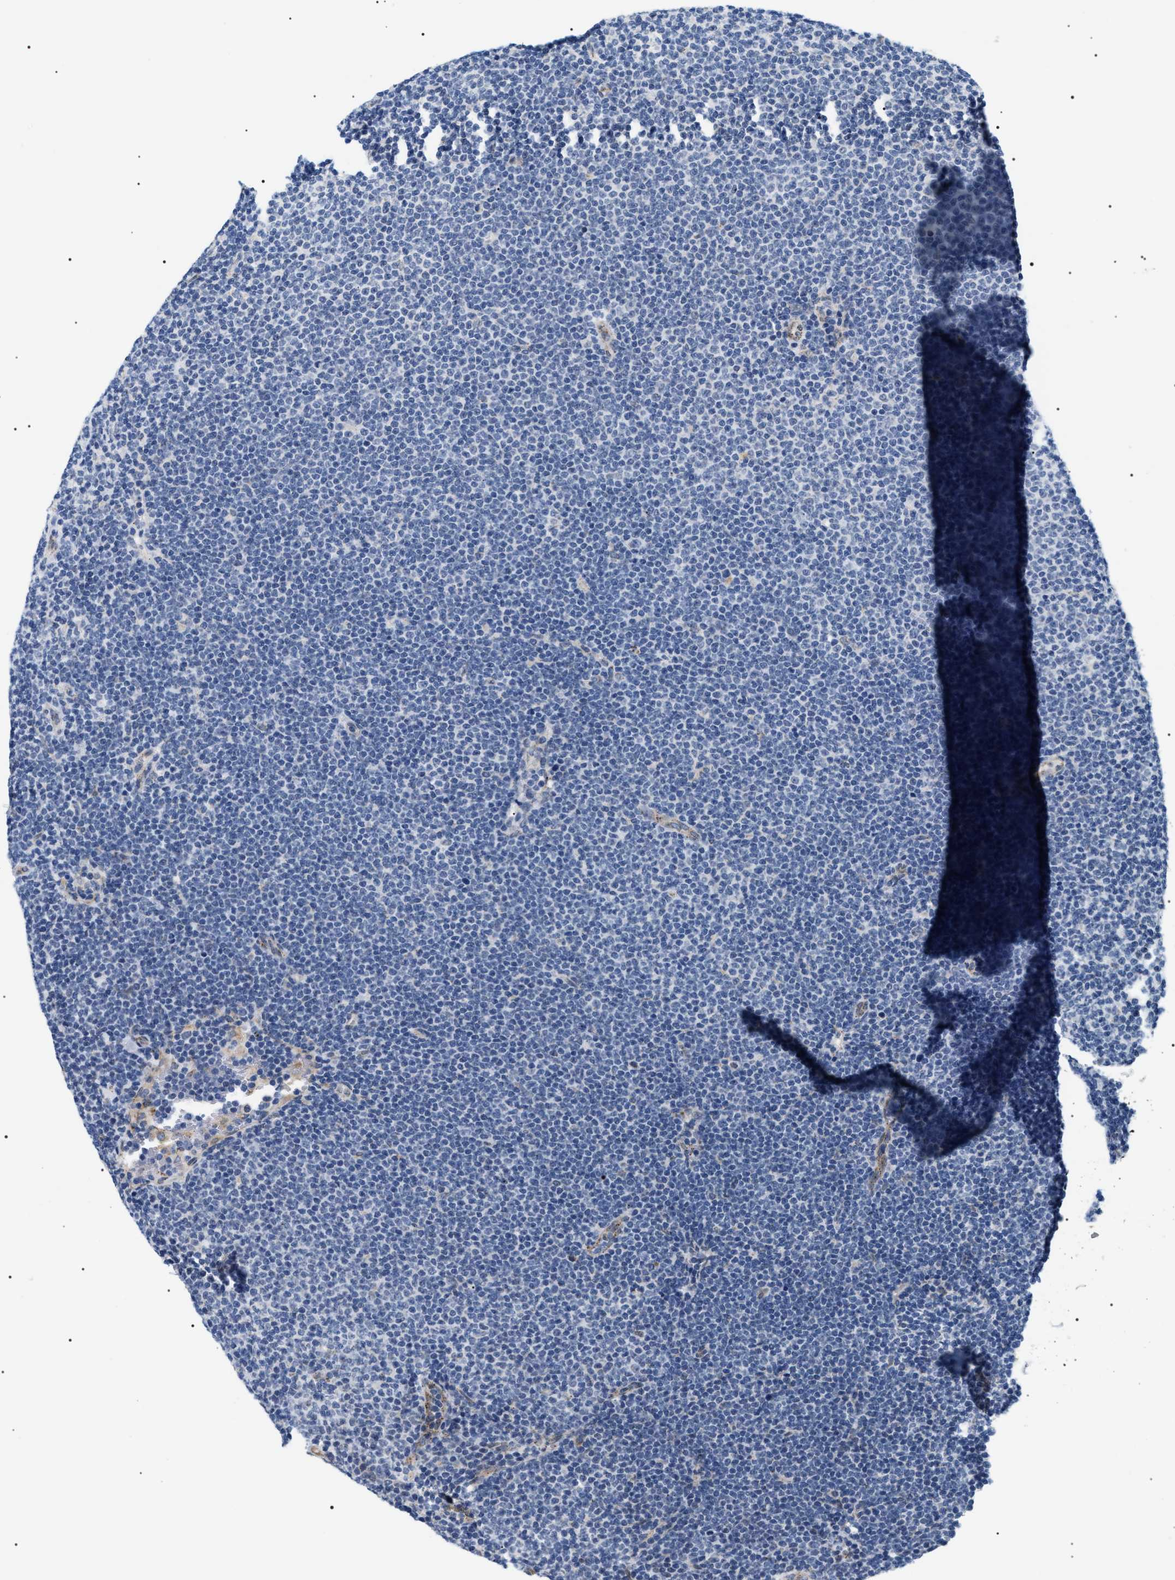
{"staining": {"intensity": "negative", "quantity": "none", "location": "none"}, "tissue": "lymphoma", "cell_type": "Tumor cells", "image_type": "cancer", "snomed": [{"axis": "morphology", "description": "Malignant lymphoma, non-Hodgkin's type, Low grade"}, {"axis": "topography", "description": "Lymph node"}], "caption": "Lymphoma was stained to show a protein in brown. There is no significant staining in tumor cells. (DAB (3,3'-diaminobenzidine) immunohistochemistry (IHC) with hematoxylin counter stain).", "gene": "HSD17B11", "patient": {"sex": "female", "age": 53}}